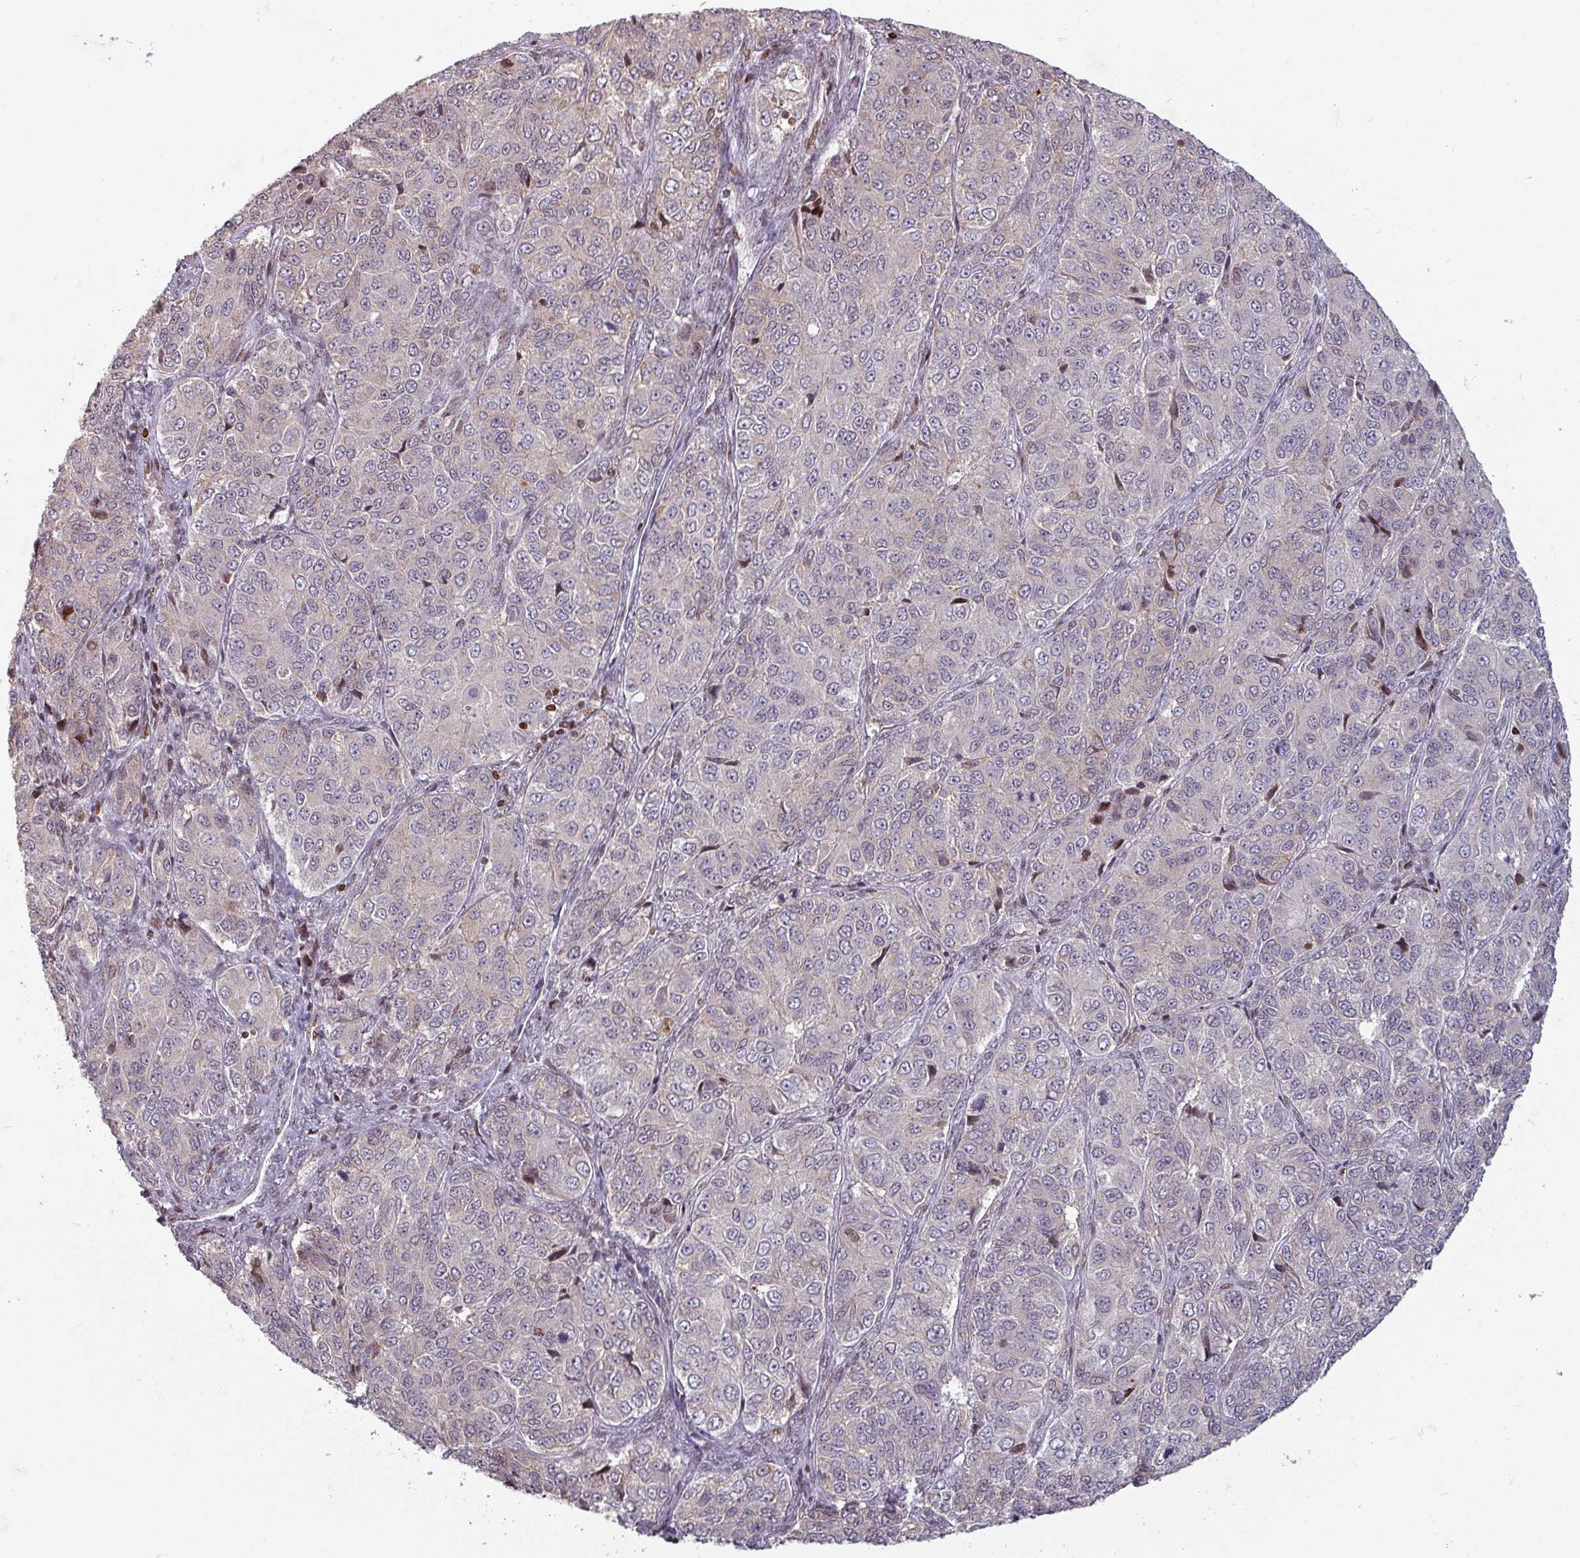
{"staining": {"intensity": "negative", "quantity": "none", "location": "none"}, "tissue": "ovarian cancer", "cell_type": "Tumor cells", "image_type": "cancer", "snomed": [{"axis": "morphology", "description": "Carcinoma, endometroid"}, {"axis": "topography", "description": "Ovary"}], "caption": "This is a image of immunohistochemistry staining of endometroid carcinoma (ovarian), which shows no staining in tumor cells. Nuclei are stained in blue.", "gene": "NCOR1", "patient": {"sex": "female", "age": 51}}